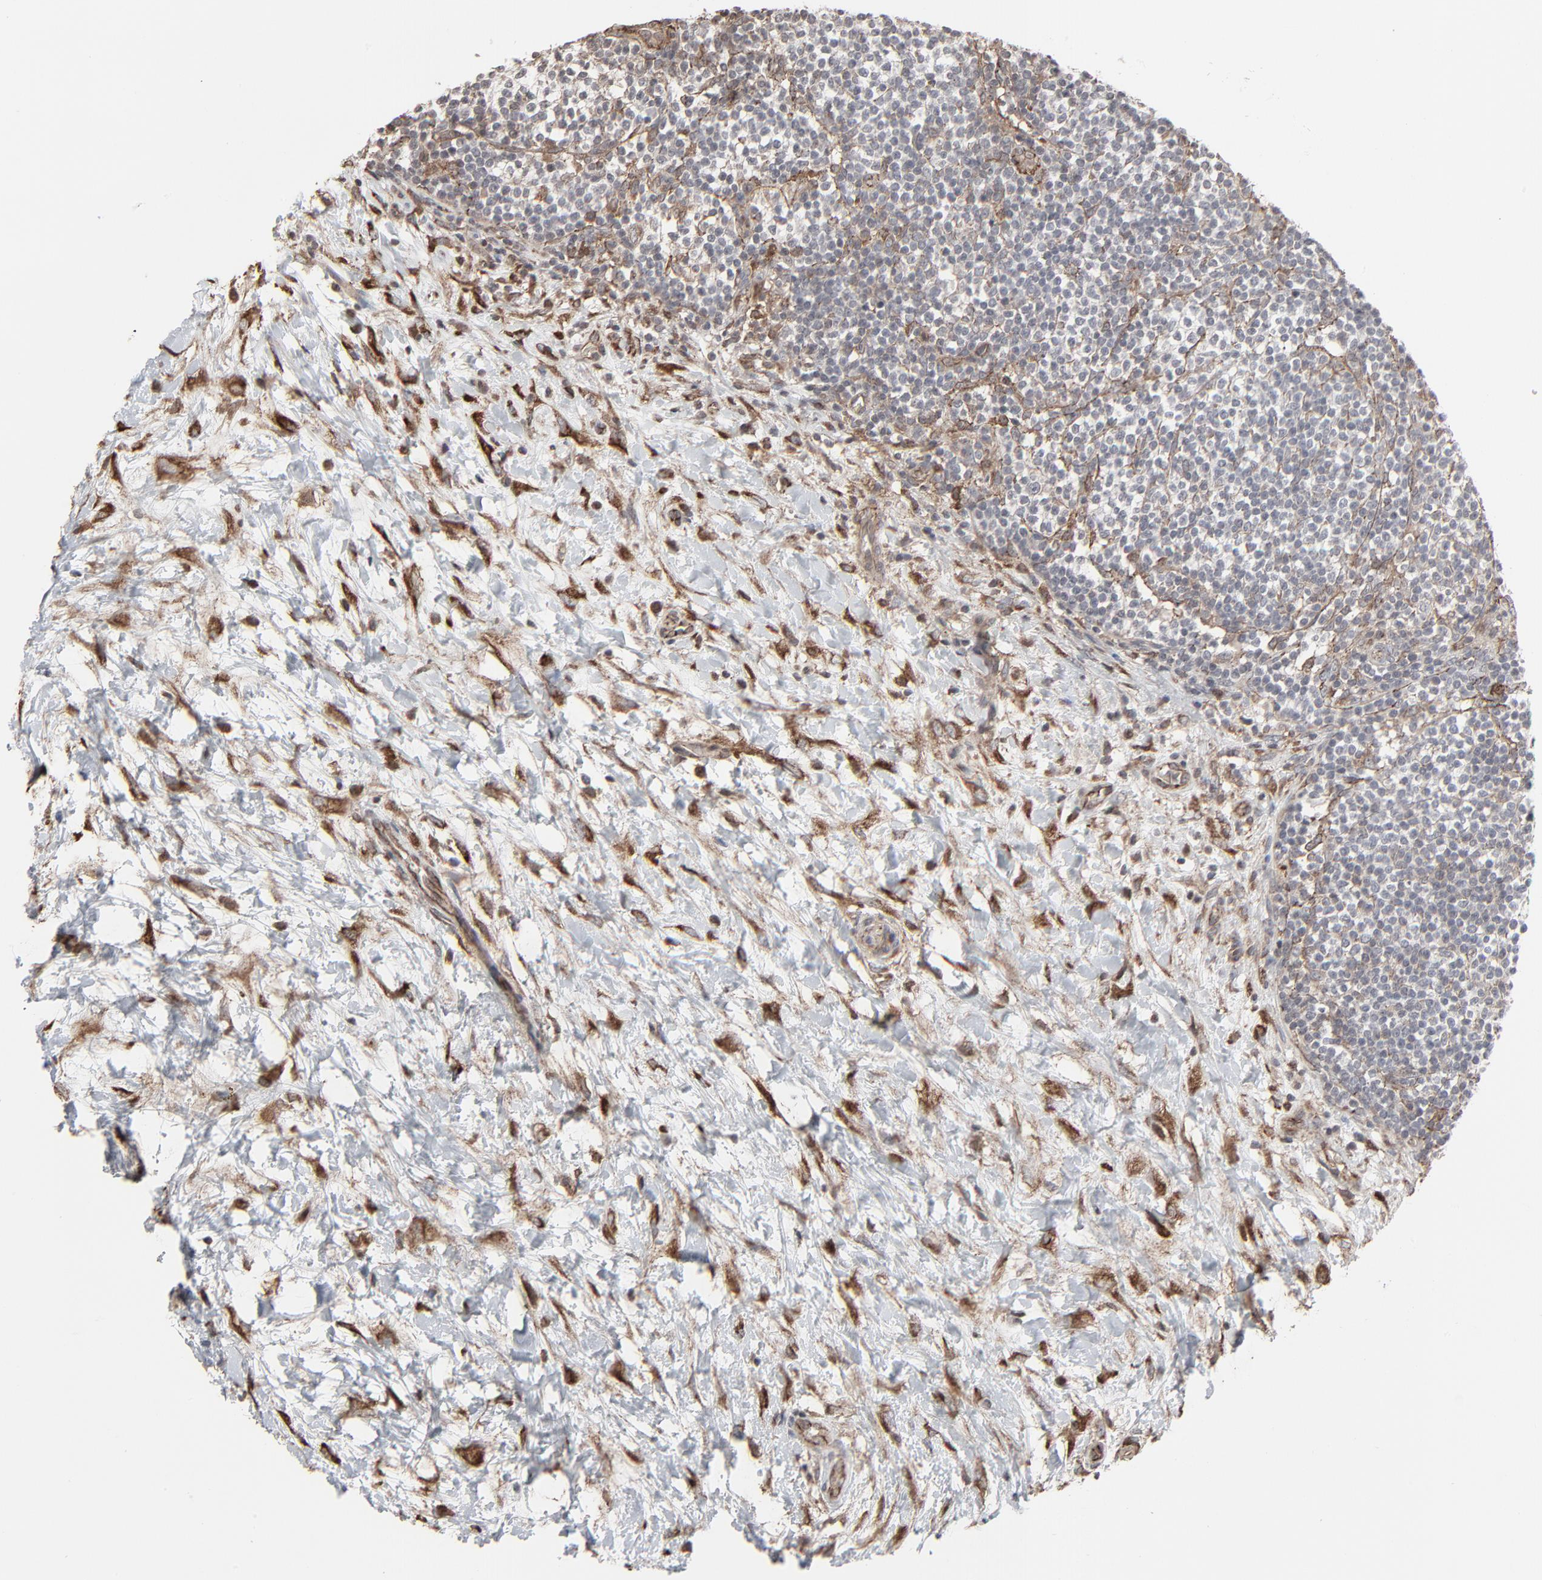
{"staining": {"intensity": "negative", "quantity": "none", "location": "none"}, "tissue": "lymphoma", "cell_type": "Tumor cells", "image_type": "cancer", "snomed": [{"axis": "morphology", "description": "Malignant lymphoma, non-Hodgkin's type, Low grade"}, {"axis": "topography", "description": "Lymph node"}], "caption": "High magnification brightfield microscopy of malignant lymphoma, non-Hodgkin's type (low-grade) stained with DAB (3,3'-diaminobenzidine) (brown) and counterstained with hematoxylin (blue): tumor cells show no significant positivity.", "gene": "CTNND1", "patient": {"sex": "female", "age": 76}}